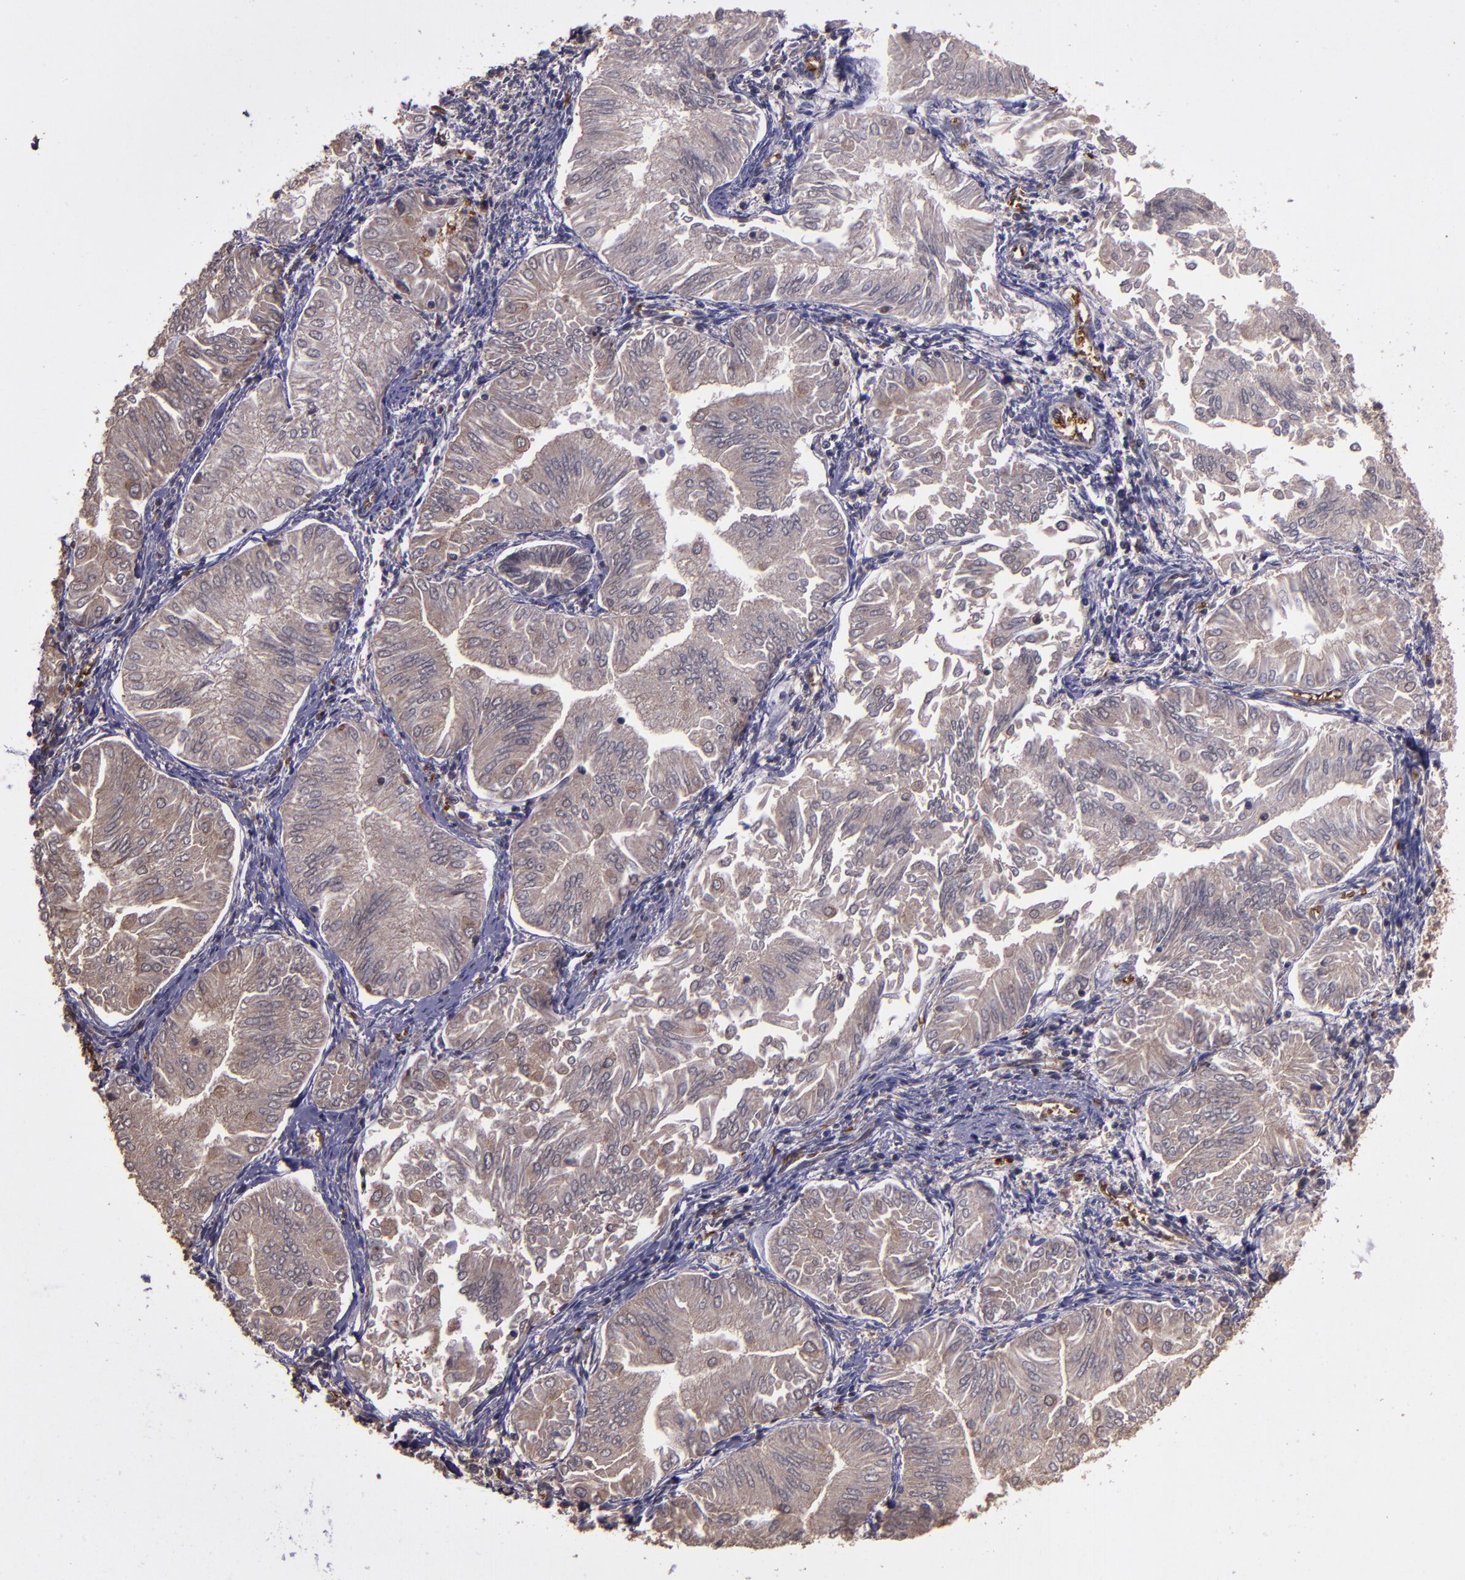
{"staining": {"intensity": "moderate", "quantity": ">75%", "location": "cytoplasmic/membranous"}, "tissue": "endometrial cancer", "cell_type": "Tumor cells", "image_type": "cancer", "snomed": [{"axis": "morphology", "description": "Adenocarcinoma, NOS"}, {"axis": "topography", "description": "Endometrium"}], "caption": "Immunohistochemical staining of human adenocarcinoma (endometrial) displays moderate cytoplasmic/membranous protein staining in approximately >75% of tumor cells. Using DAB (3,3'-diaminobenzidine) (brown) and hematoxylin (blue) stains, captured at high magnification using brightfield microscopy.", "gene": "USP51", "patient": {"sex": "female", "age": 53}}